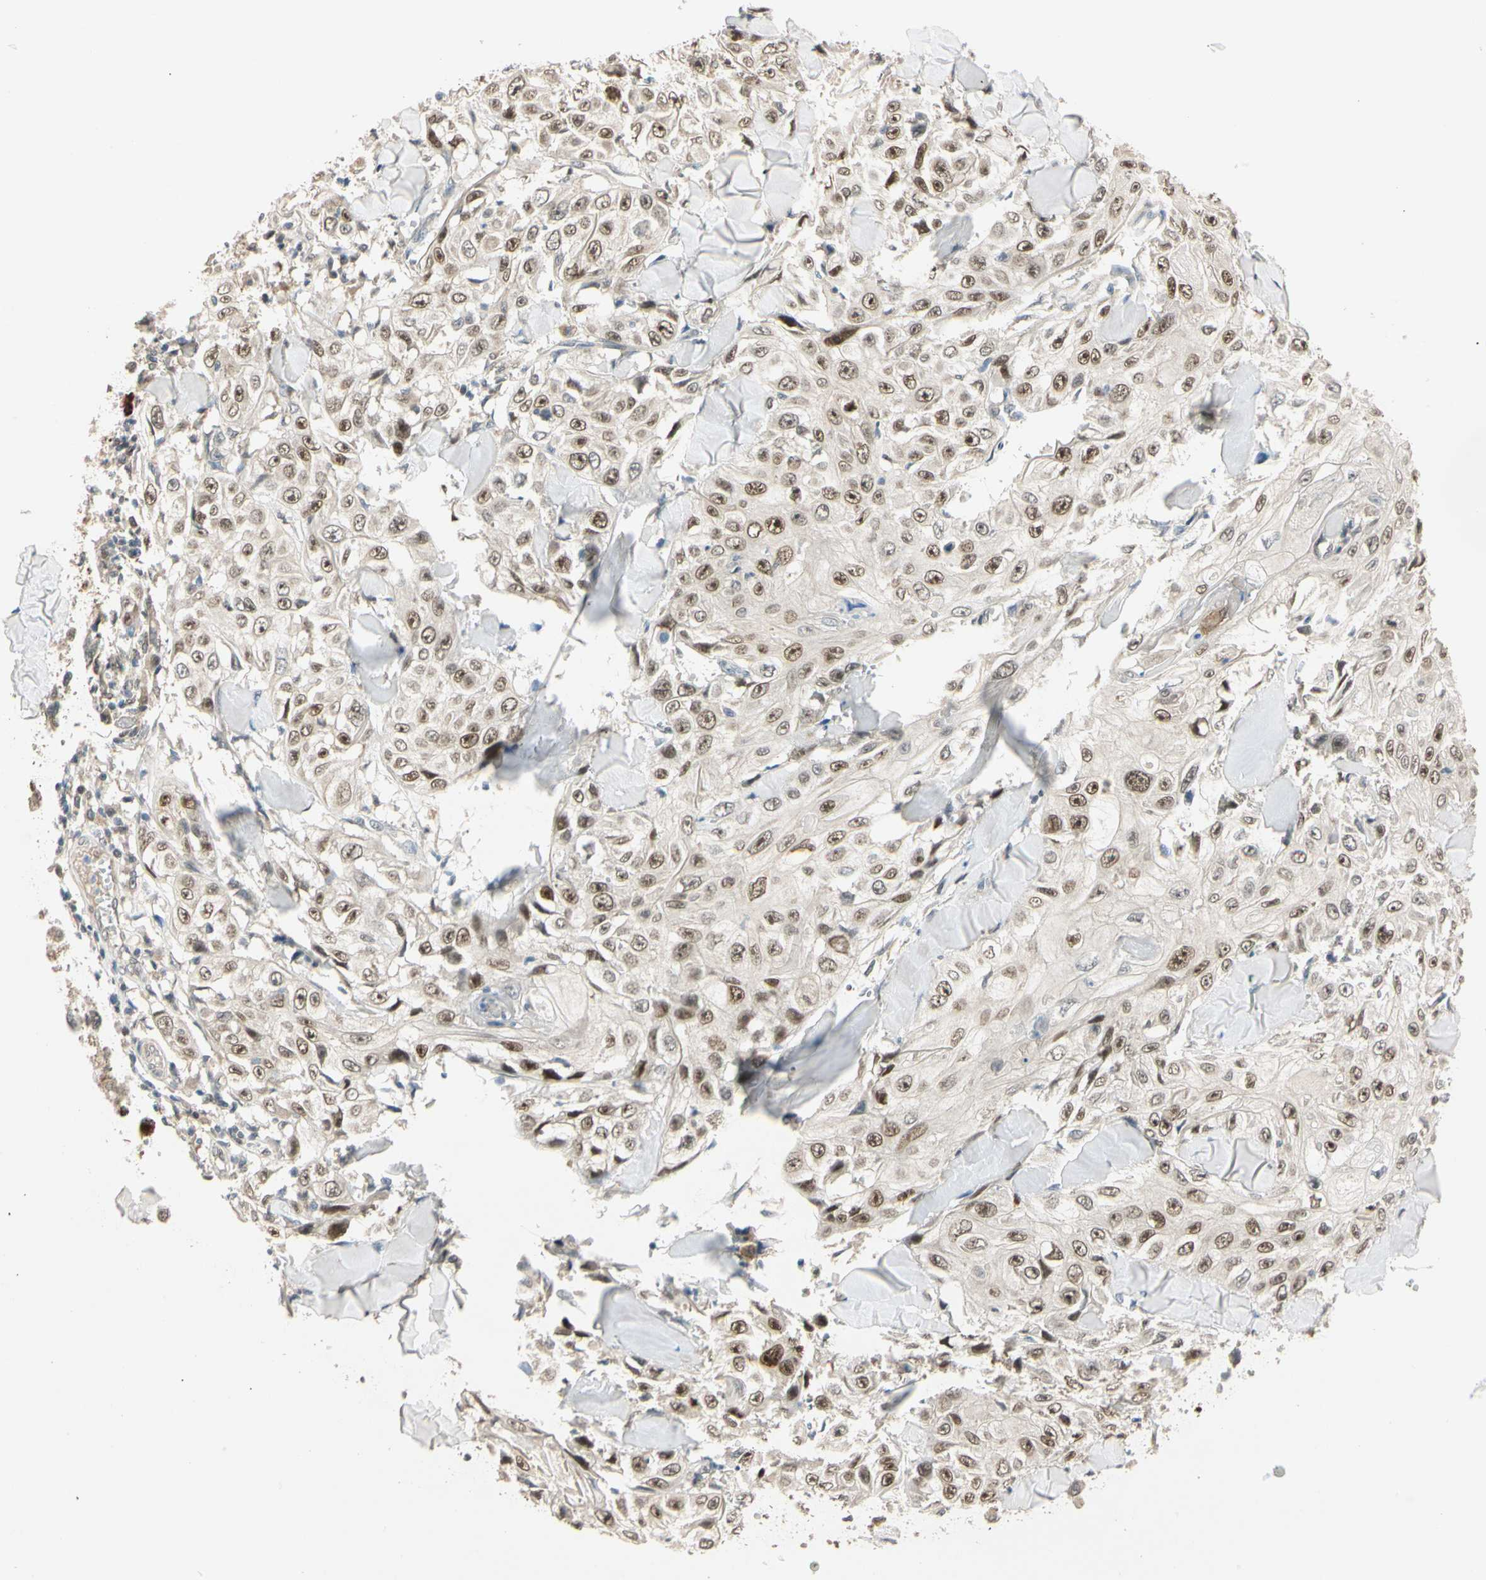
{"staining": {"intensity": "moderate", "quantity": ">75%", "location": "cytoplasmic/membranous,nuclear"}, "tissue": "skin cancer", "cell_type": "Tumor cells", "image_type": "cancer", "snomed": [{"axis": "morphology", "description": "Squamous cell carcinoma, NOS"}, {"axis": "topography", "description": "Skin"}], "caption": "The immunohistochemical stain labels moderate cytoplasmic/membranous and nuclear staining in tumor cells of skin cancer tissue.", "gene": "RIOX2", "patient": {"sex": "male", "age": 86}}